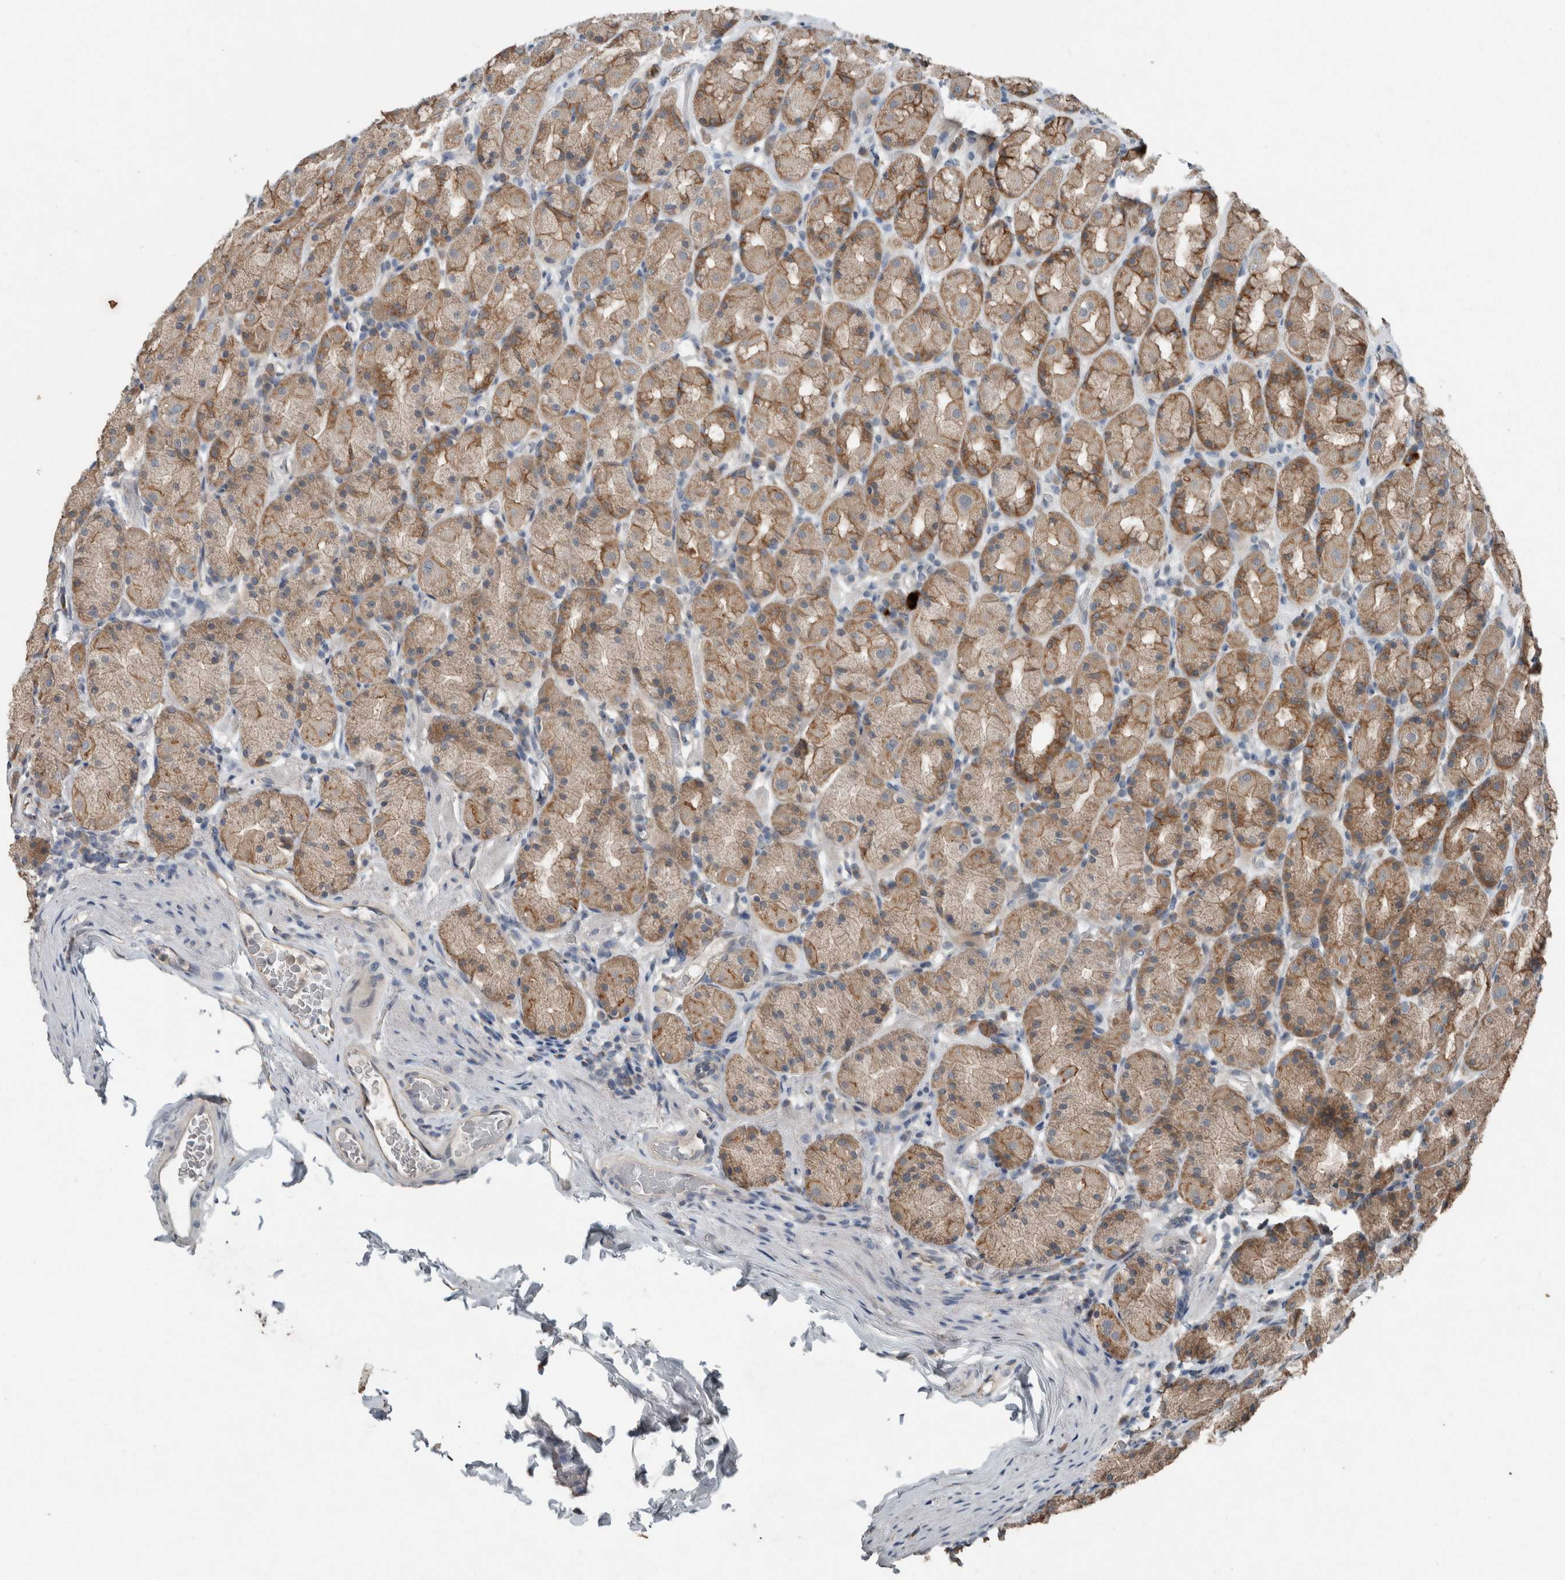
{"staining": {"intensity": "moderate", "quantity": ">75%", "location": "cytoplasmic/membranous"}, "tissue": "stomach", "cell_type": "Glandular cells", "image_type": "normal", "snomed": [{"axis": "morphology", "description": "Normal tissue, NOS"}, {"axis": "topography", "description": "Stomach, upper"}], "caption": "This is an image of IHC staining of benign stomach, which shows moderate staining in the cytoplasmic/membranous of glandular cells.", "gene": "KNTC1", "patient": {"sex": "male", "age": 68}}